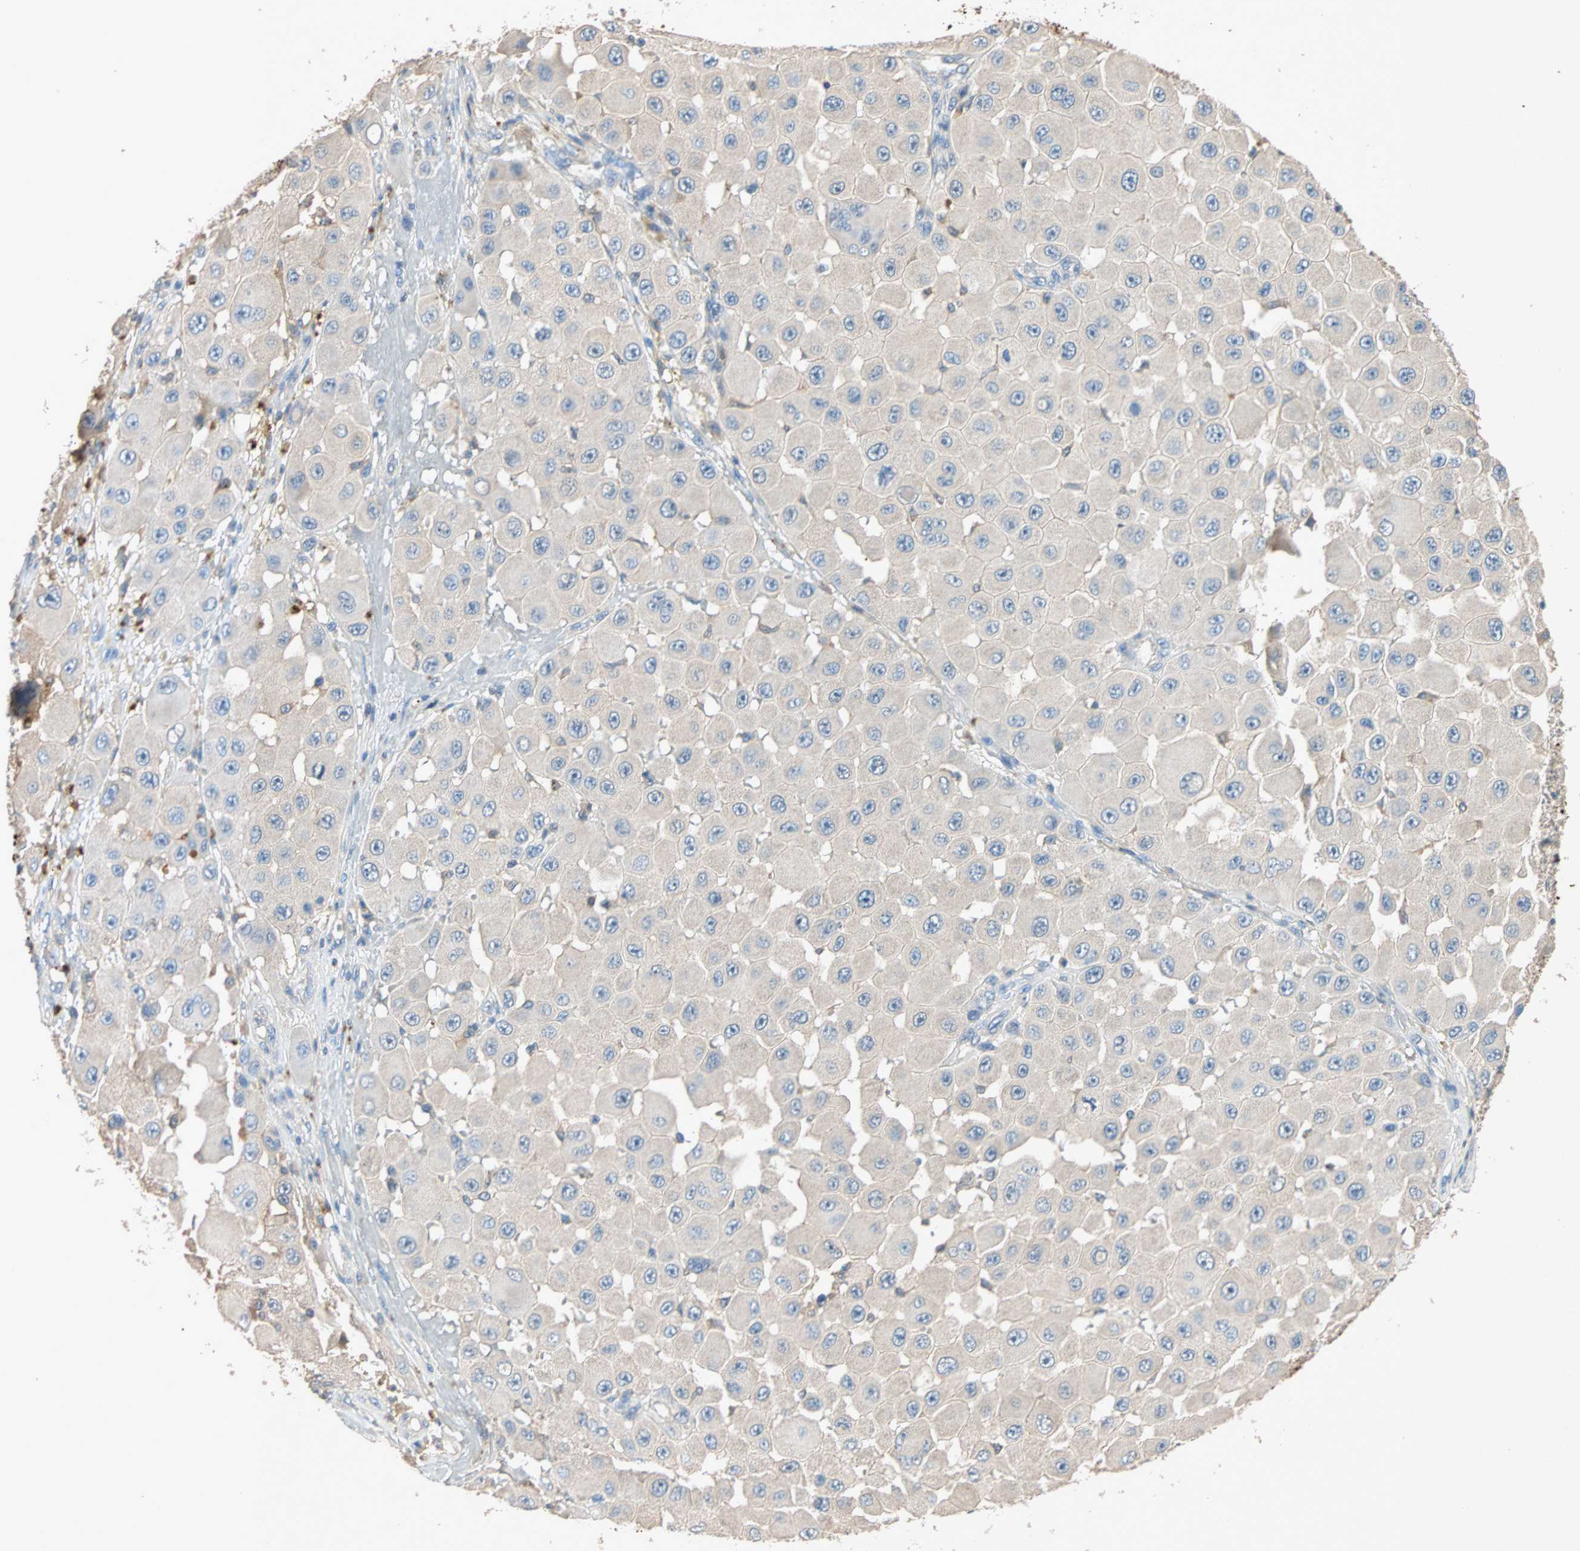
{"staining": {"intensity": "negative", "quantity": "none", "location": "none"}, "tissue": "melanoma", "cell_type": "Tumor cells", "image_type": "cancer", "snomed": [{"axis": "morphology", "description": "Malignant melanoma, NOS"}, {"axis": "topography", "description": "Skin"}], "caption": "The immunohistochemistry (IHC) image has no significant expression in tumor cells of malignant melanoma tissue.", "gene": "ADAP1", "patient": {"sex": "female", "age": 81}}